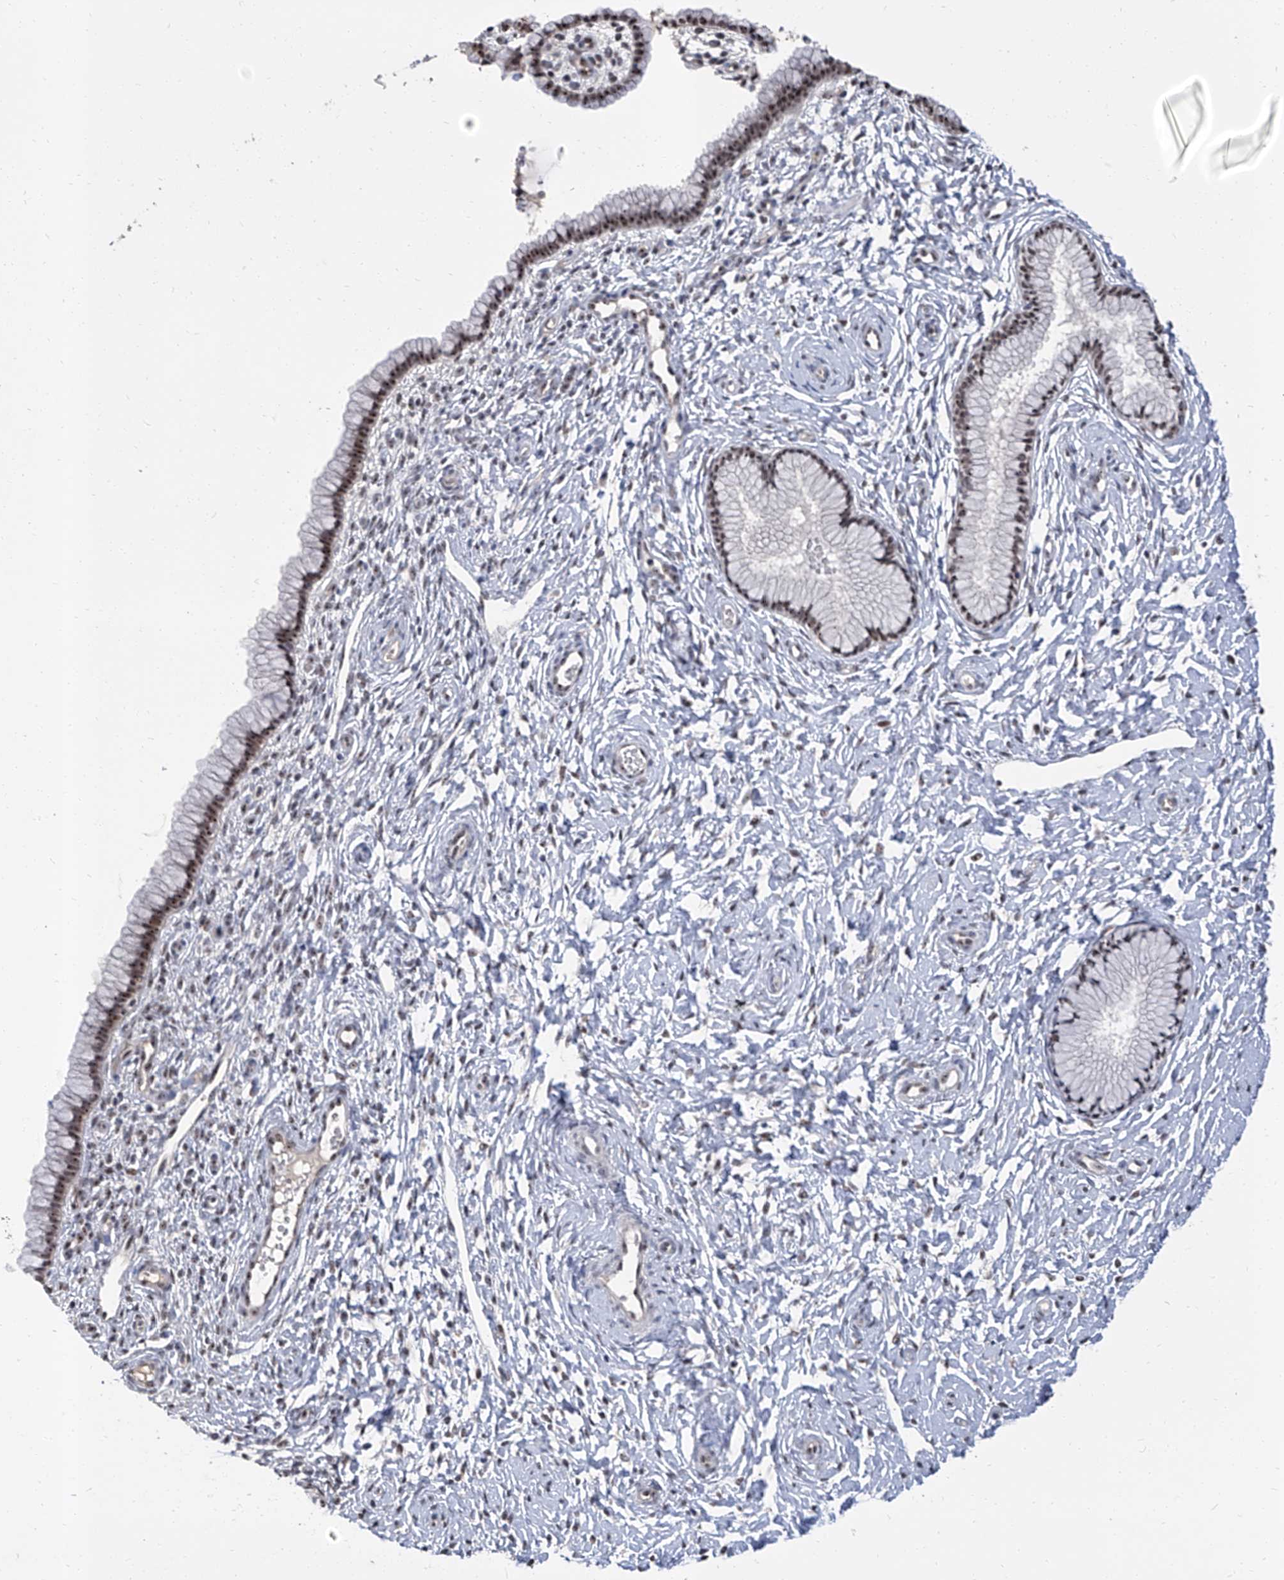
{"staining": {"intensity": "moderate", "quantity": "25%-75%", "location": "nuclear"}, "tissue": "cervix", "cell_type": "Glandular cells", "image_type": "normal", "snomed": [{"axis": "morphology", "description": "Normal tissue, NOS"}, {"axis": "topography", "description": "Cervix"}], "caption": "Immunohistochemical staining of unremarkable human cervix shows medium levels of moderate nuclear staining in approximately 25%-75% of glandular cells.", "gene": "CMTR1", "patient": {"sex": "female", "age": 33}}